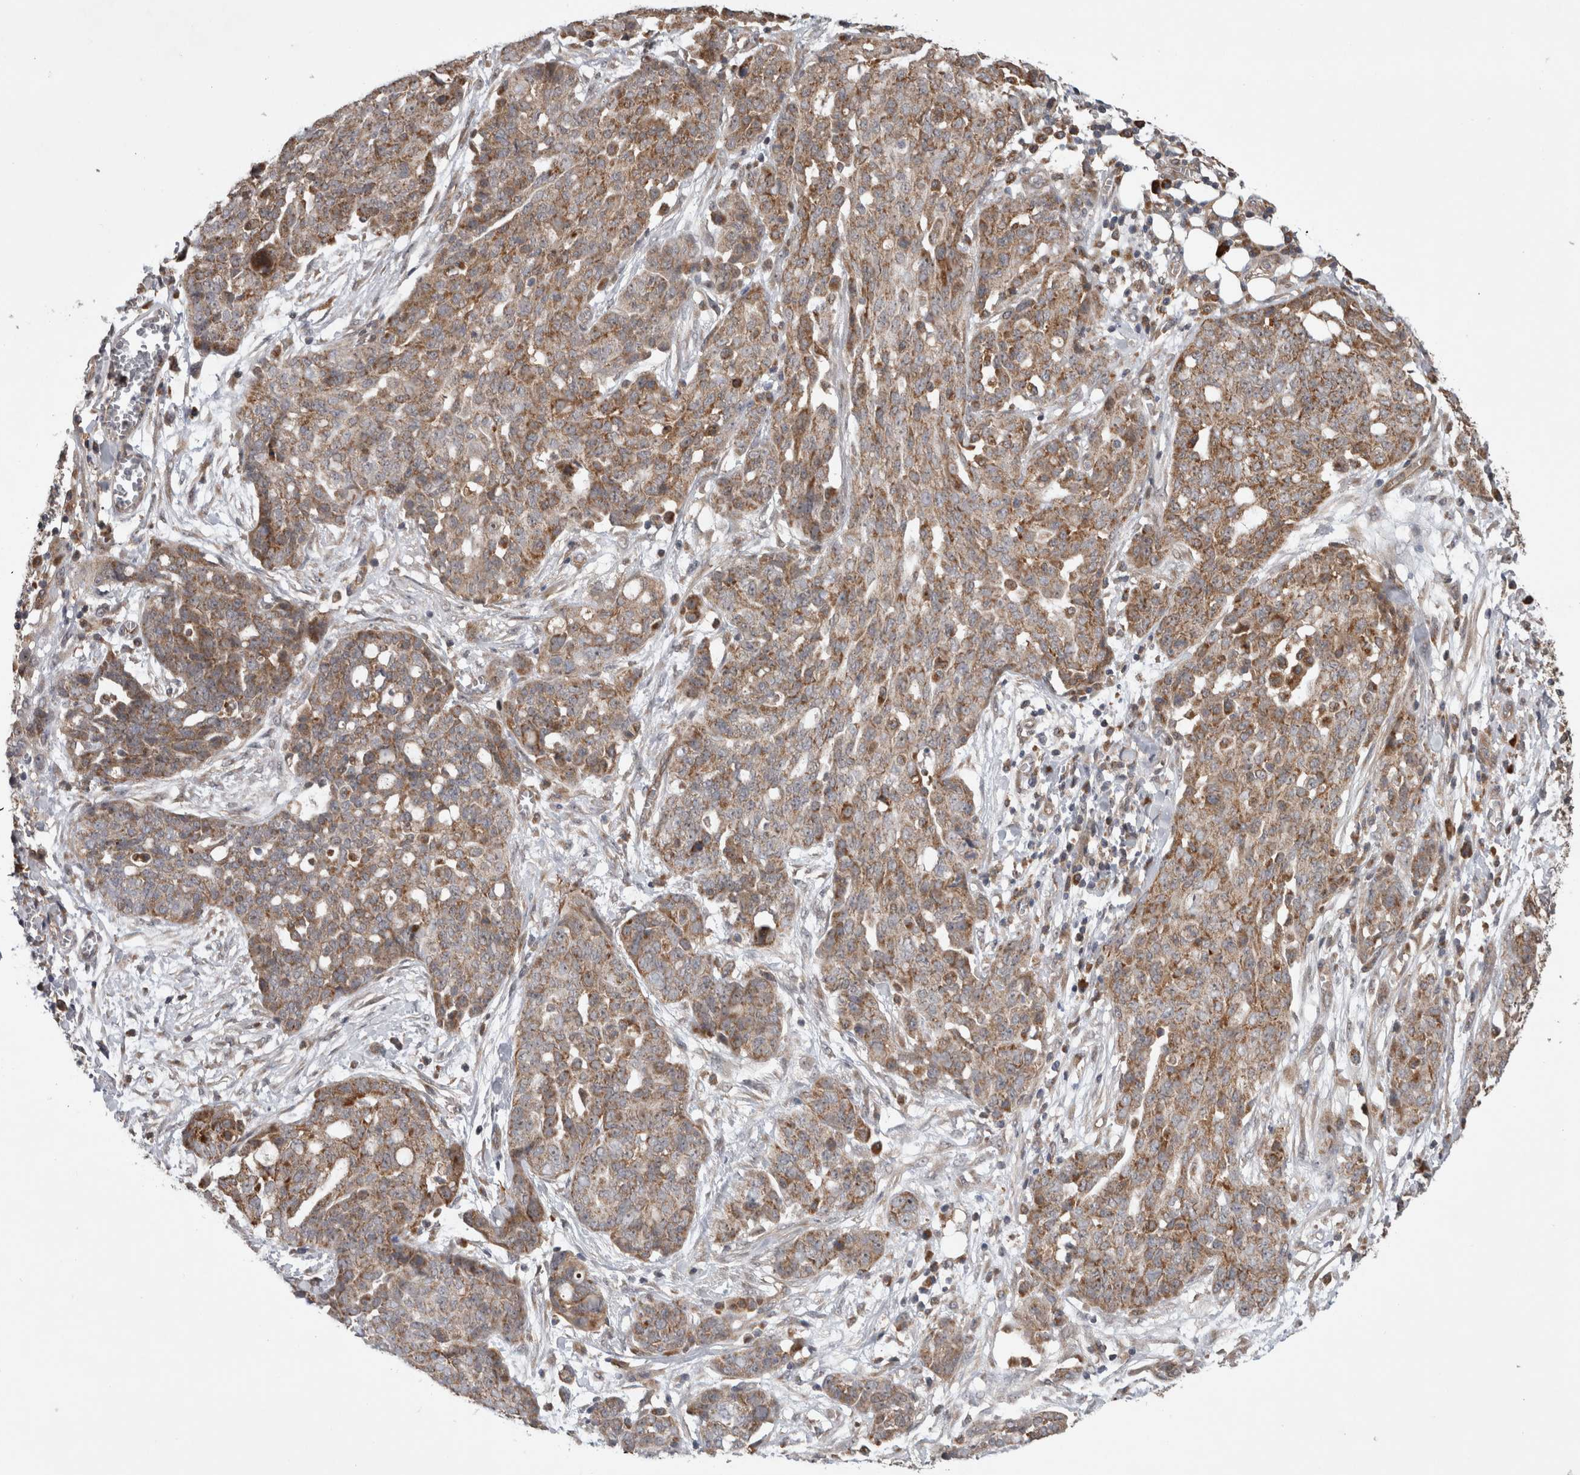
{"staining": {"intensity": "weak", "quantity": ">75%", "location": "cytoplasmic/membranous"}, "tissue": "ovarian cancer", "cell_type": "Tumor cells", "image_type": "cancer", "snomed": [{"axis": "morphology", "description": "Cystadenocarcinoma, serous, NOS"}, {"axis": "topography", "description": "Soft tissue"}, {"axis": "topography", "description": "Ovary"}], "caption": "IHC image of ovarian cancer stained for a protein (brown), which exhibits low levels of weak cytoplasmic/membranous staining in approximately >75% of tumor cells.", "gene": "ADGRL3", "patient": {"sex": "female", "age": 57}}